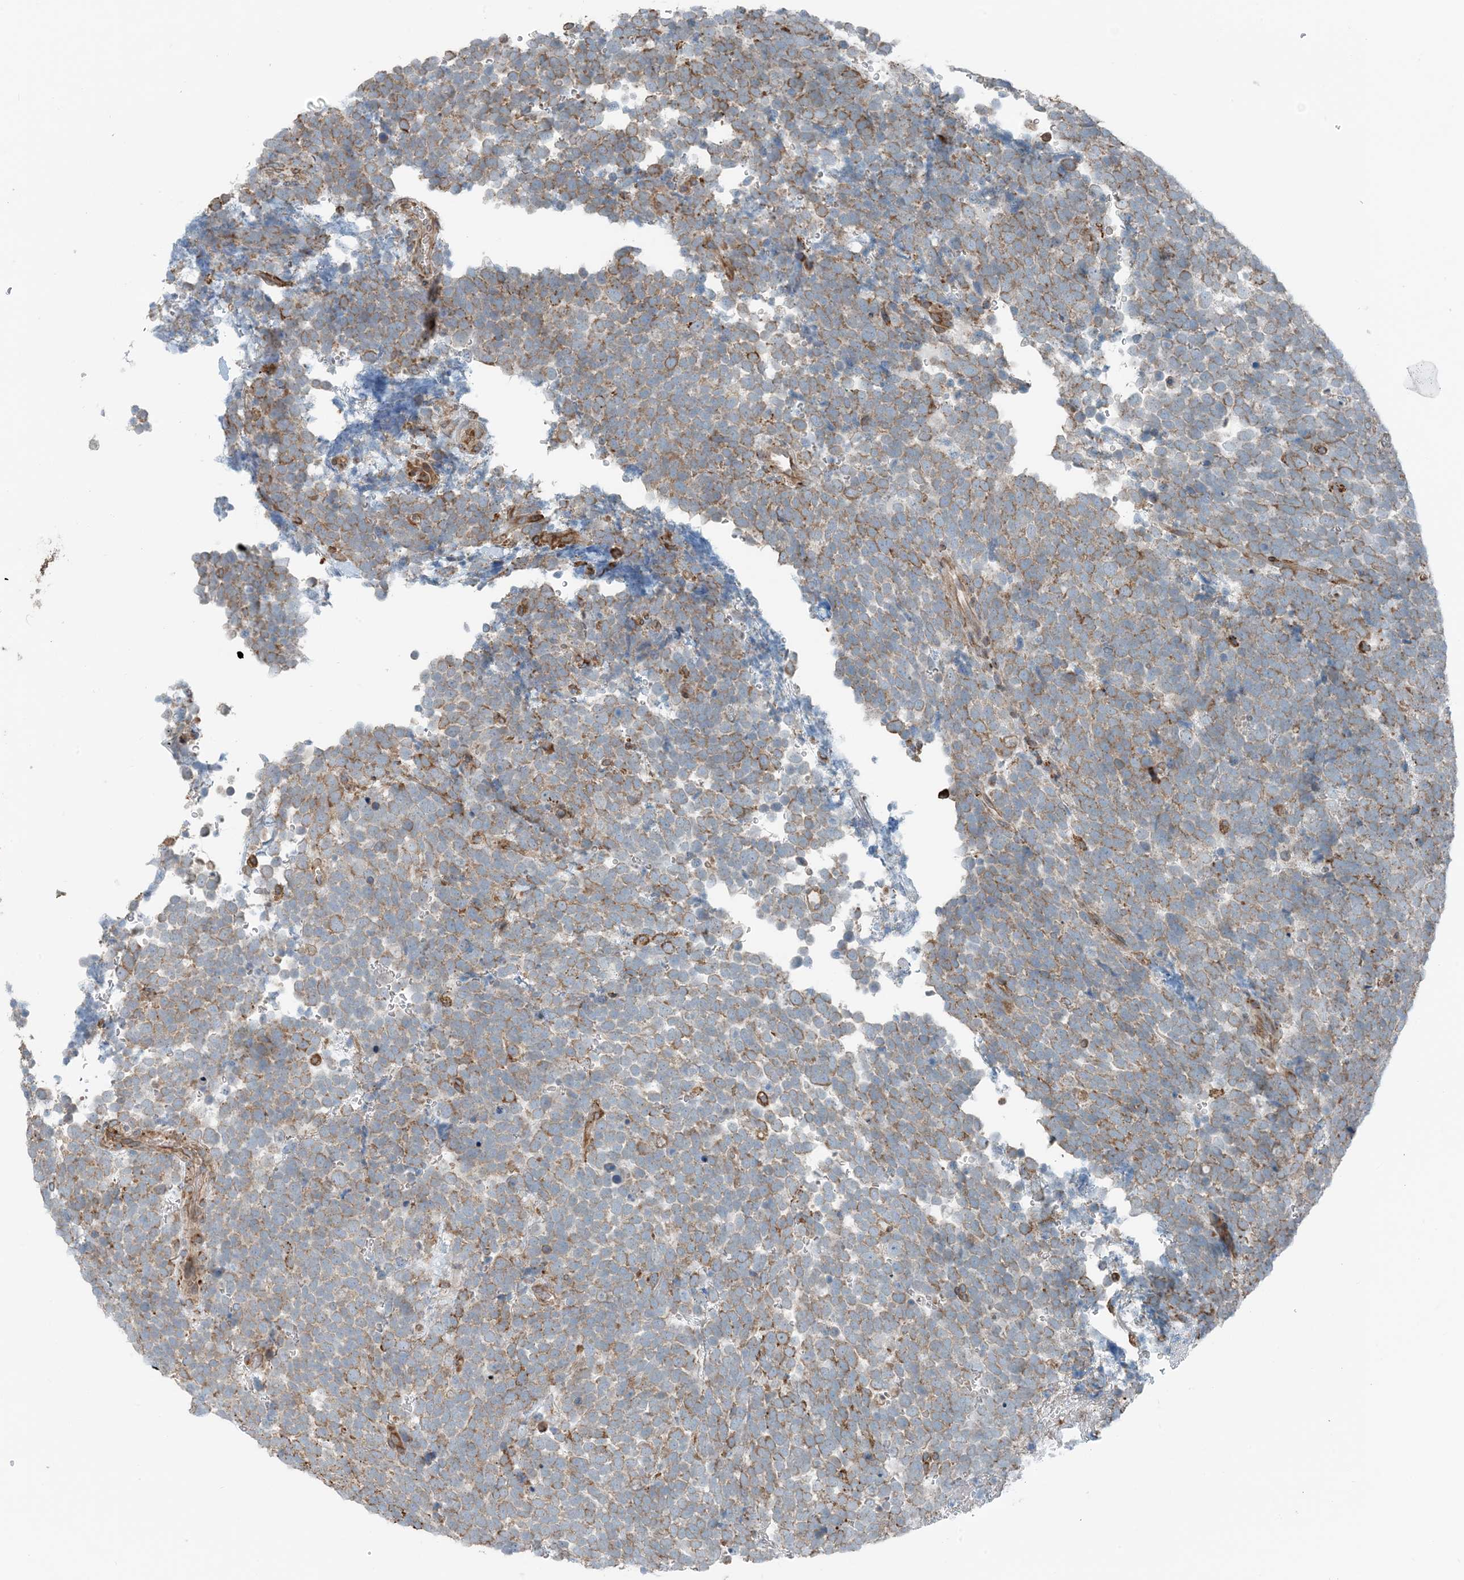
{"staining": {"intensity": "moderate", "quantity": ">75%", "location": "cytoplasmic/membranous"}, "tissue": "urothelial cancer", "cell_type": "Tumor cells", "image_type": "cancer", "snomed": [{"axis": "morphology", "description": "Urothelial carcinoma, High grade"}, {"axis": "topography", "description": "Urinary bladder"}], "caption": "Immunohistochemical staining of human urothelial cancer exhibits moderate cytoplasmic/membranous protein expression in about >75% of tumor cells.", "gene": "CERKL", "patient": {"sex": "female", "age": 82}}